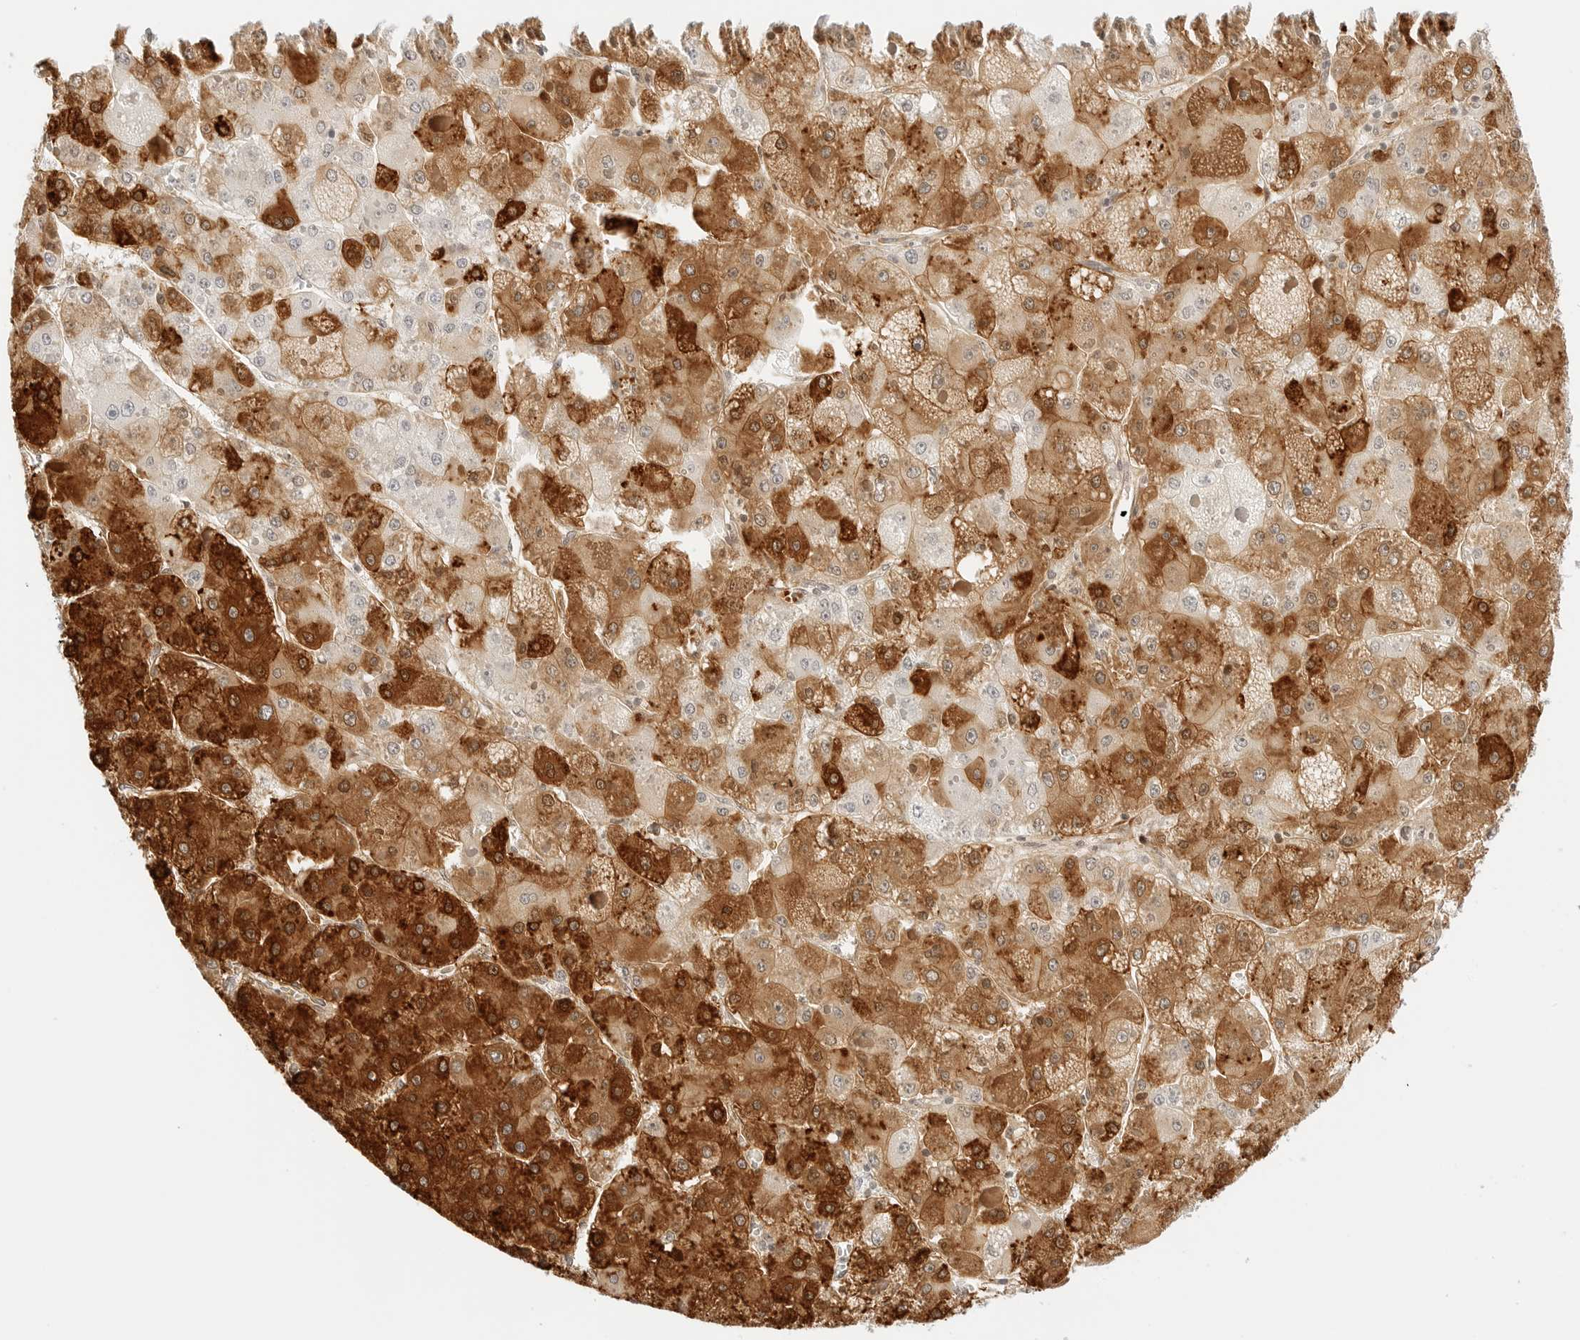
{"staining": {"intensity": "strong", "quantity": ">75%", "location": "cytoplasmic/membranous"}, "tissue": "liver cancer", "cell_type": "Tumor cells", "image_type": "cancer", "snomed": [{"axis": "morphology", "description": "Carcinoma, Hepatocellular, NOS"}, {"axis": "topography", "description": "Liver"}], "caption": "Brown immunohistochemical staining in human liver cancer exhibits strong cytoplasmic/membranous staining in about >75% of tumor cells. The protein of interest is shown in brown color, while the nuclei are stained blue.", "gene": "TEKT2", "patient": {"sex": "female", "age": 73}}